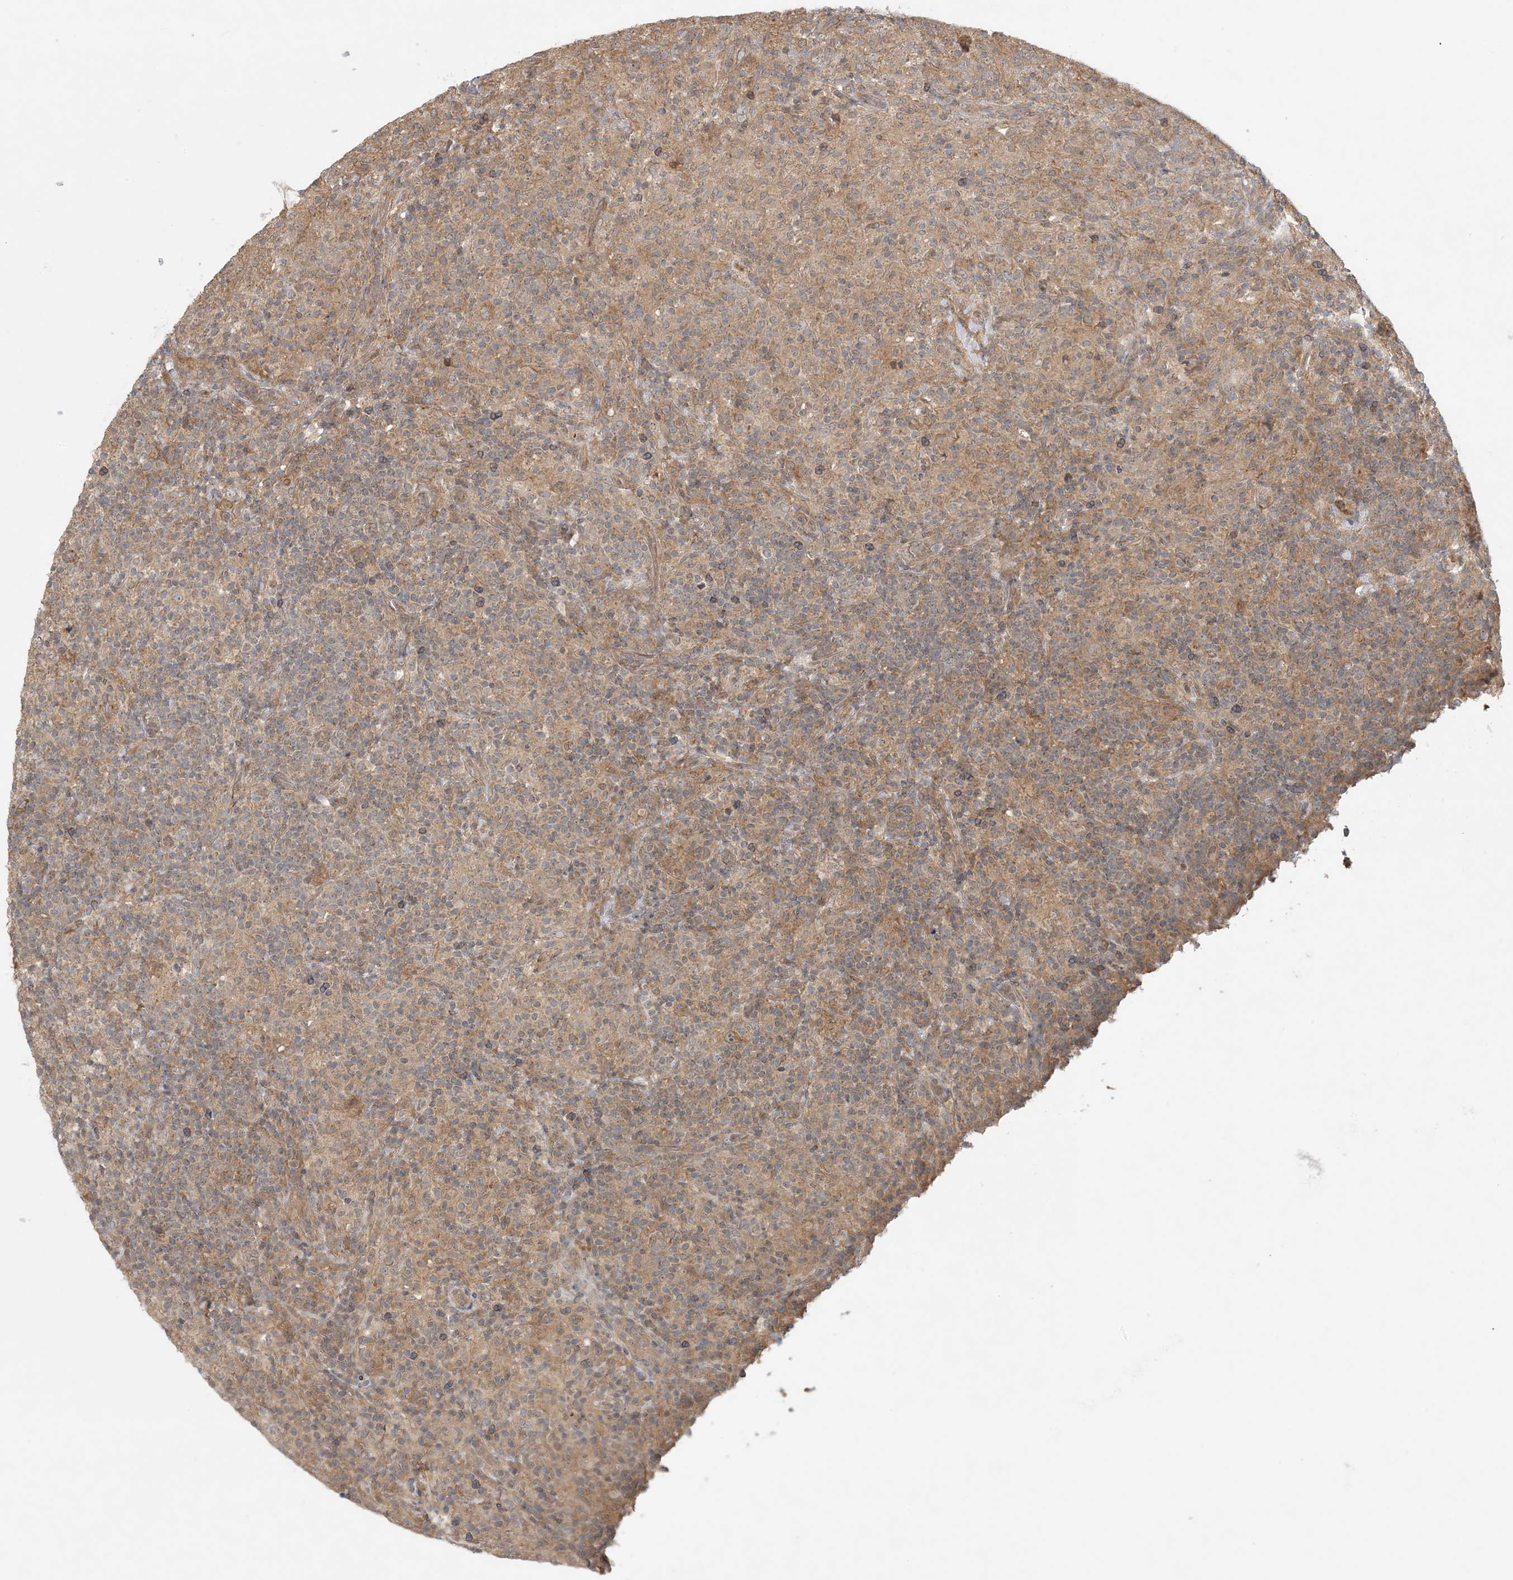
{"staining": {"intensity": "moderate", "quantity": "25%-75%", "location": "cytoplasmic/membranous"}, "tissue": "lymphoma", "cell_type": "Tumor cells", "image_type": "cancer", "snomed": [{"axis": "morphology", "description": "Hodgkin's disease, NOS"}, {"axis": "topography", "description": "Lymph node"}], "caption": "A photomicrograph of human Hodgkin's disease stained for a protein exhibits moderate cytoplasmic/membranous brown staining in tumor cells.", "gene": "OBI1", "patient": {"sex": "male", "age": 70}}